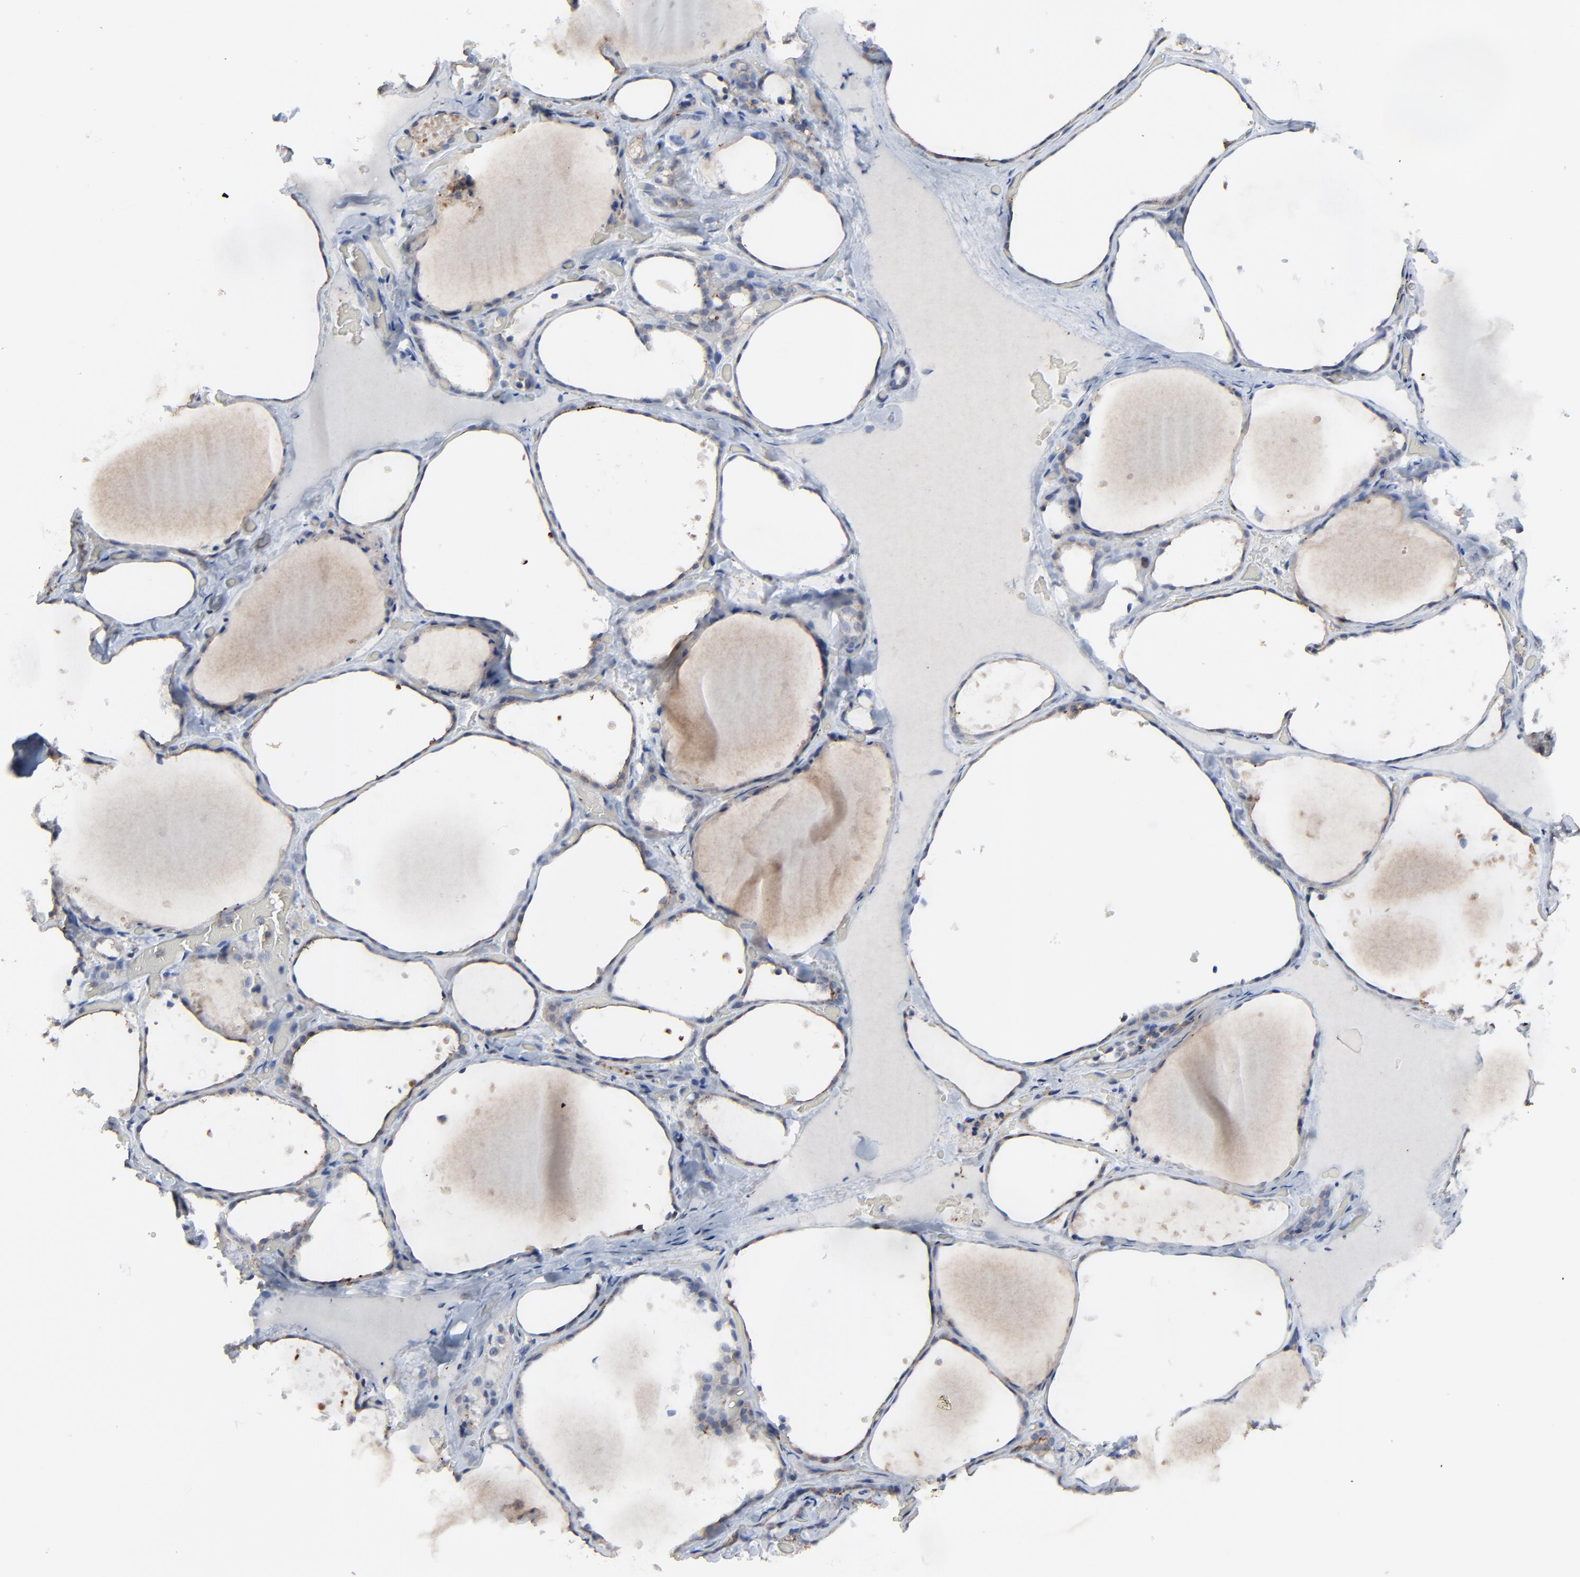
{"staining": {"intensity": "weak", "quantity": ">75%", "location": "cytoplasmic/membranous"}, "tissue": "thyroid gland", "cell_type": "Glandular cells", "image_type": "normal", "snomed": [{"axis": "morphology", "description": "Normal tissue, NOS"}, {"axis": "topography", "description": "Thyroid gland"}], "caption": "Human thyroid gland stained for a protein (brown) reveals weak cytoplasmic/membranous positive staining in about >75% of glandular cells.", "gene": "BIRC3", "patient": {"sex": "female", "age": 22}}